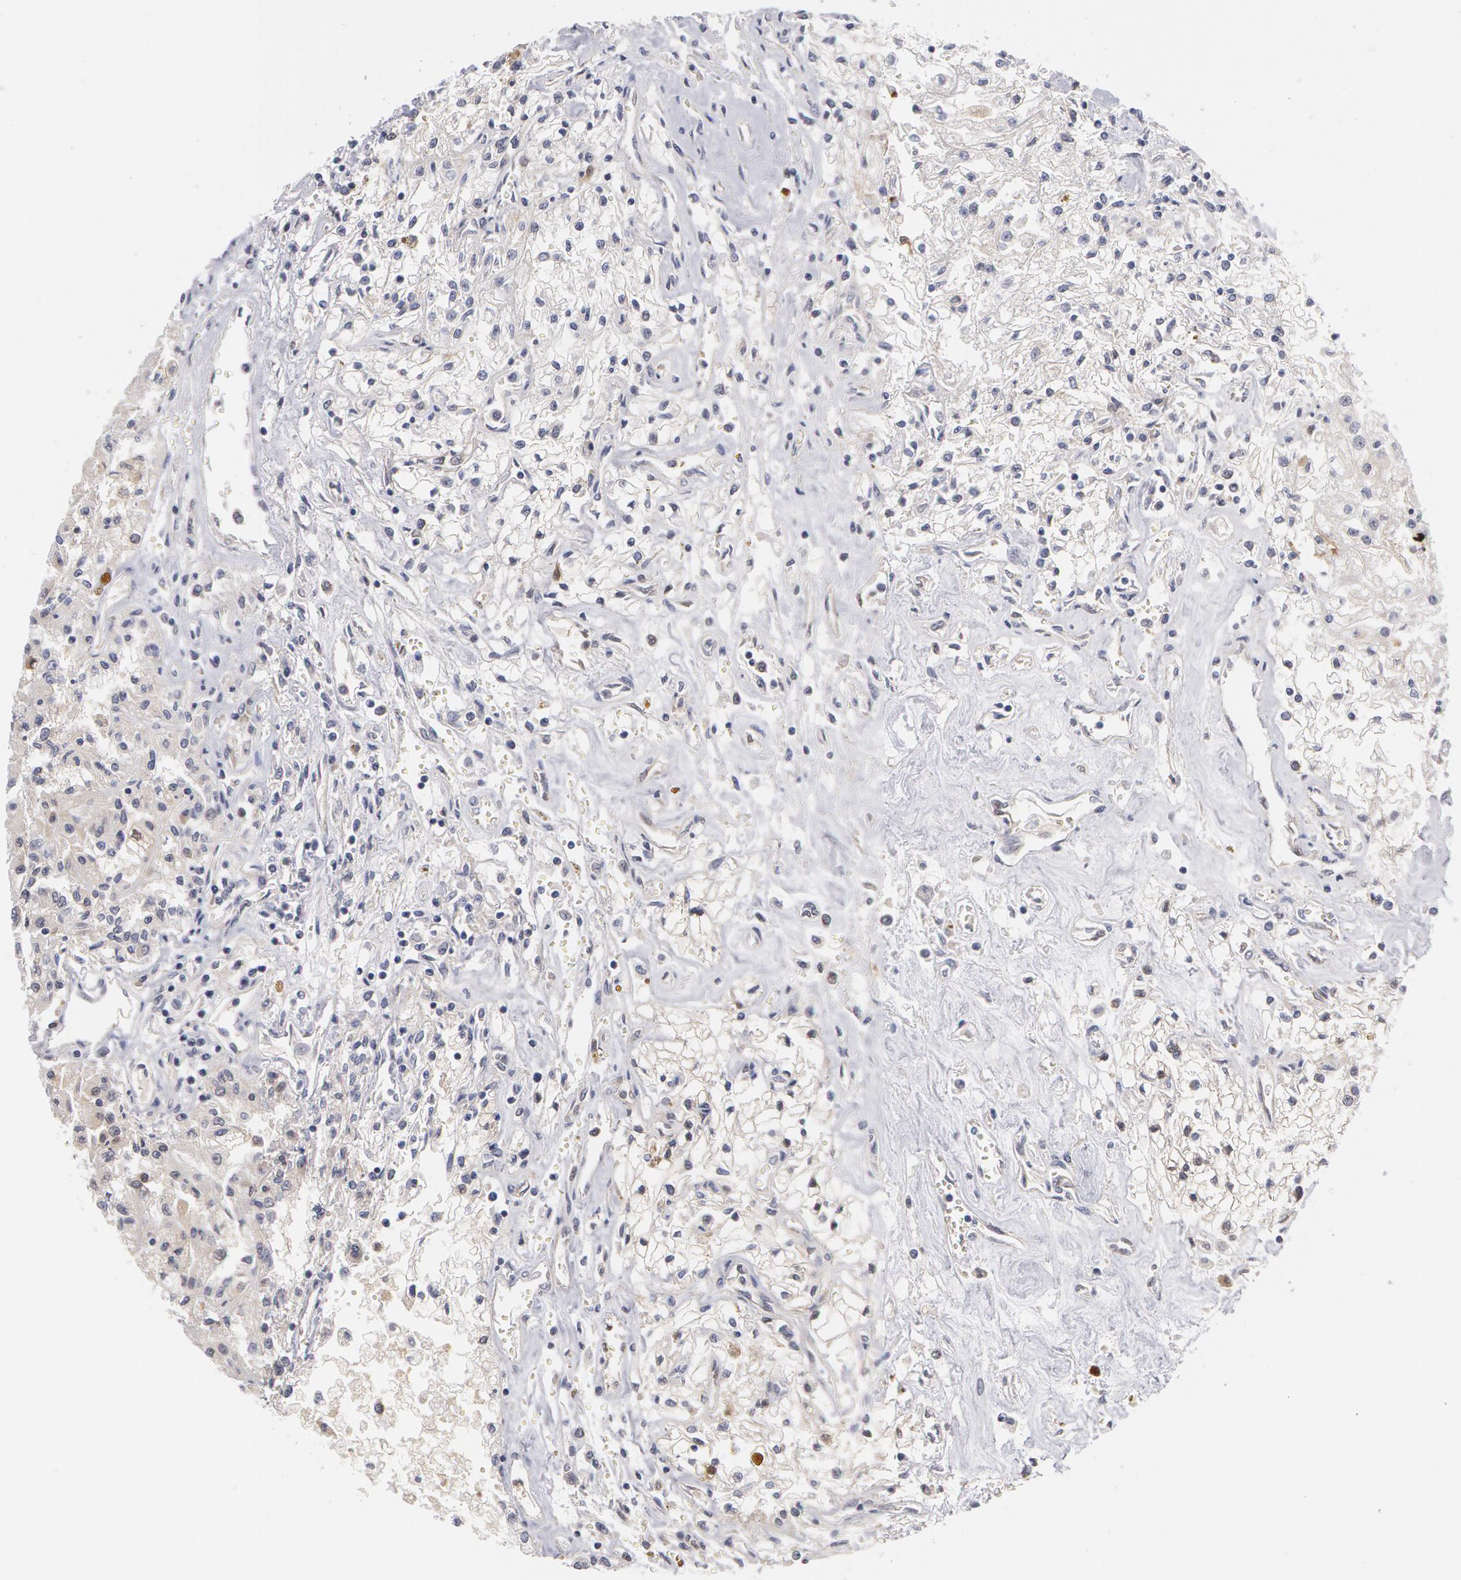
{"staining": {"intensity": "negative", "quantity": "none", "location": "none"}, "tissue": "renal cancer", "cell_type": "Tumor cells", "image_type": "cancer", "snomed": [{"axis": "morphology", "description": "Adenocarcinoma, NOS"}, {"axis": "topography", "description": "Kidney"}], "caption": "Human renal cancer (adenocarcinoma) stained for a protein using immunohistochemistry (IHC) displays no staining in tumor cells.", "gene": "TXNRD1", "patient": {"sex": "male", "age": 78}}